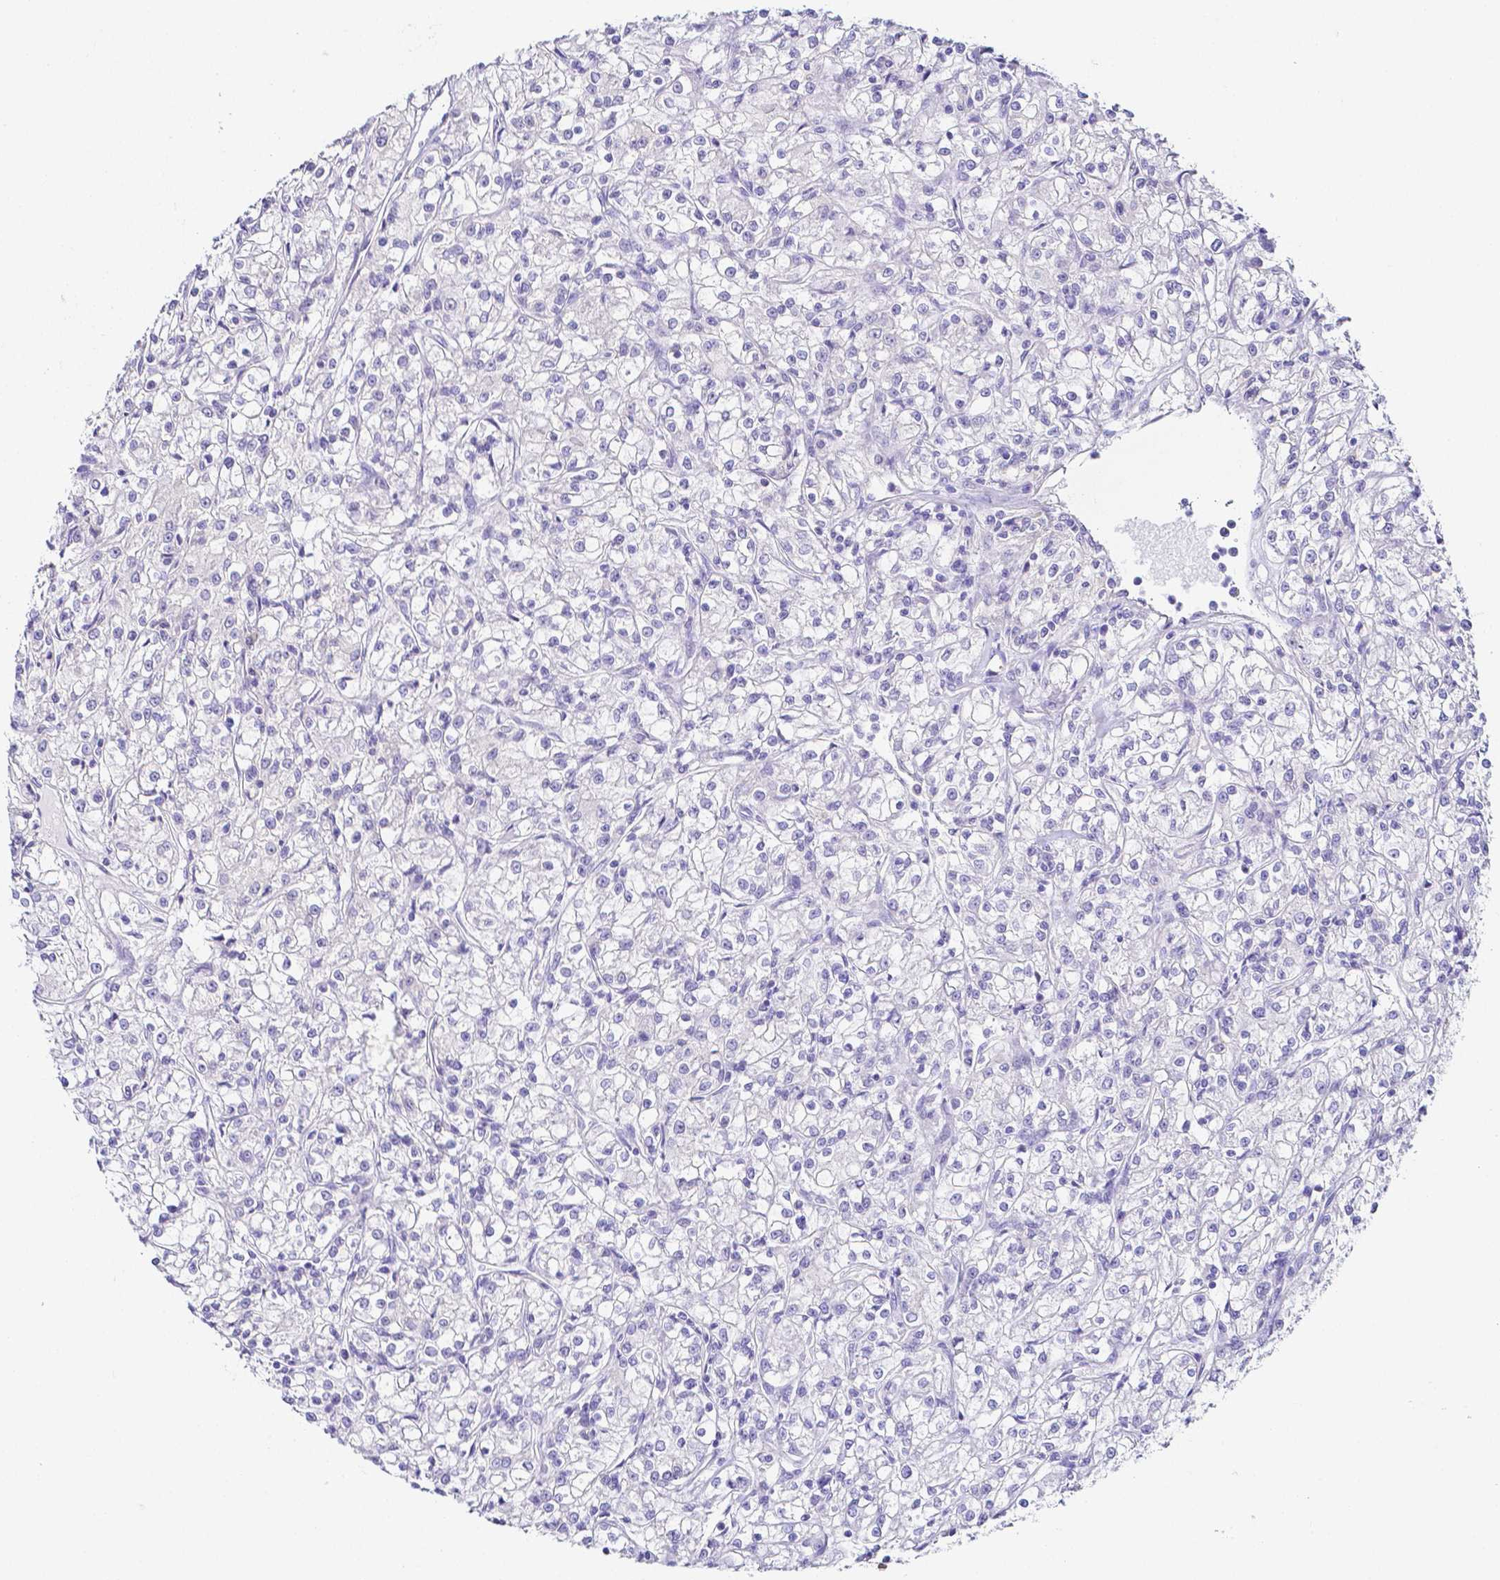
{"staining": {"intensity": "negative", "quantity": "none", "location": "none"}, "tissue": "renal cancer", "cell_type": "Tumor cells", "image_type": "cancer", "snomed": [{"axis": "morphology", "description": "Adenocarcinoma, NOS"}, {"axis": "topography", "description": "Kidney"}], "caption": "DAB (3,3'-diaminobenzidine) immunohistochemical staining of renal adenocarcinoma demonstrates no significant expression in tumor cells. The staining is performed using DAB (3,3'-diaminobenzidine) brown chromogen with nuclei counter-stained in using hematoxylin.", "gene": "PKP3", "patient": {"sex": "female", "age": 59}}